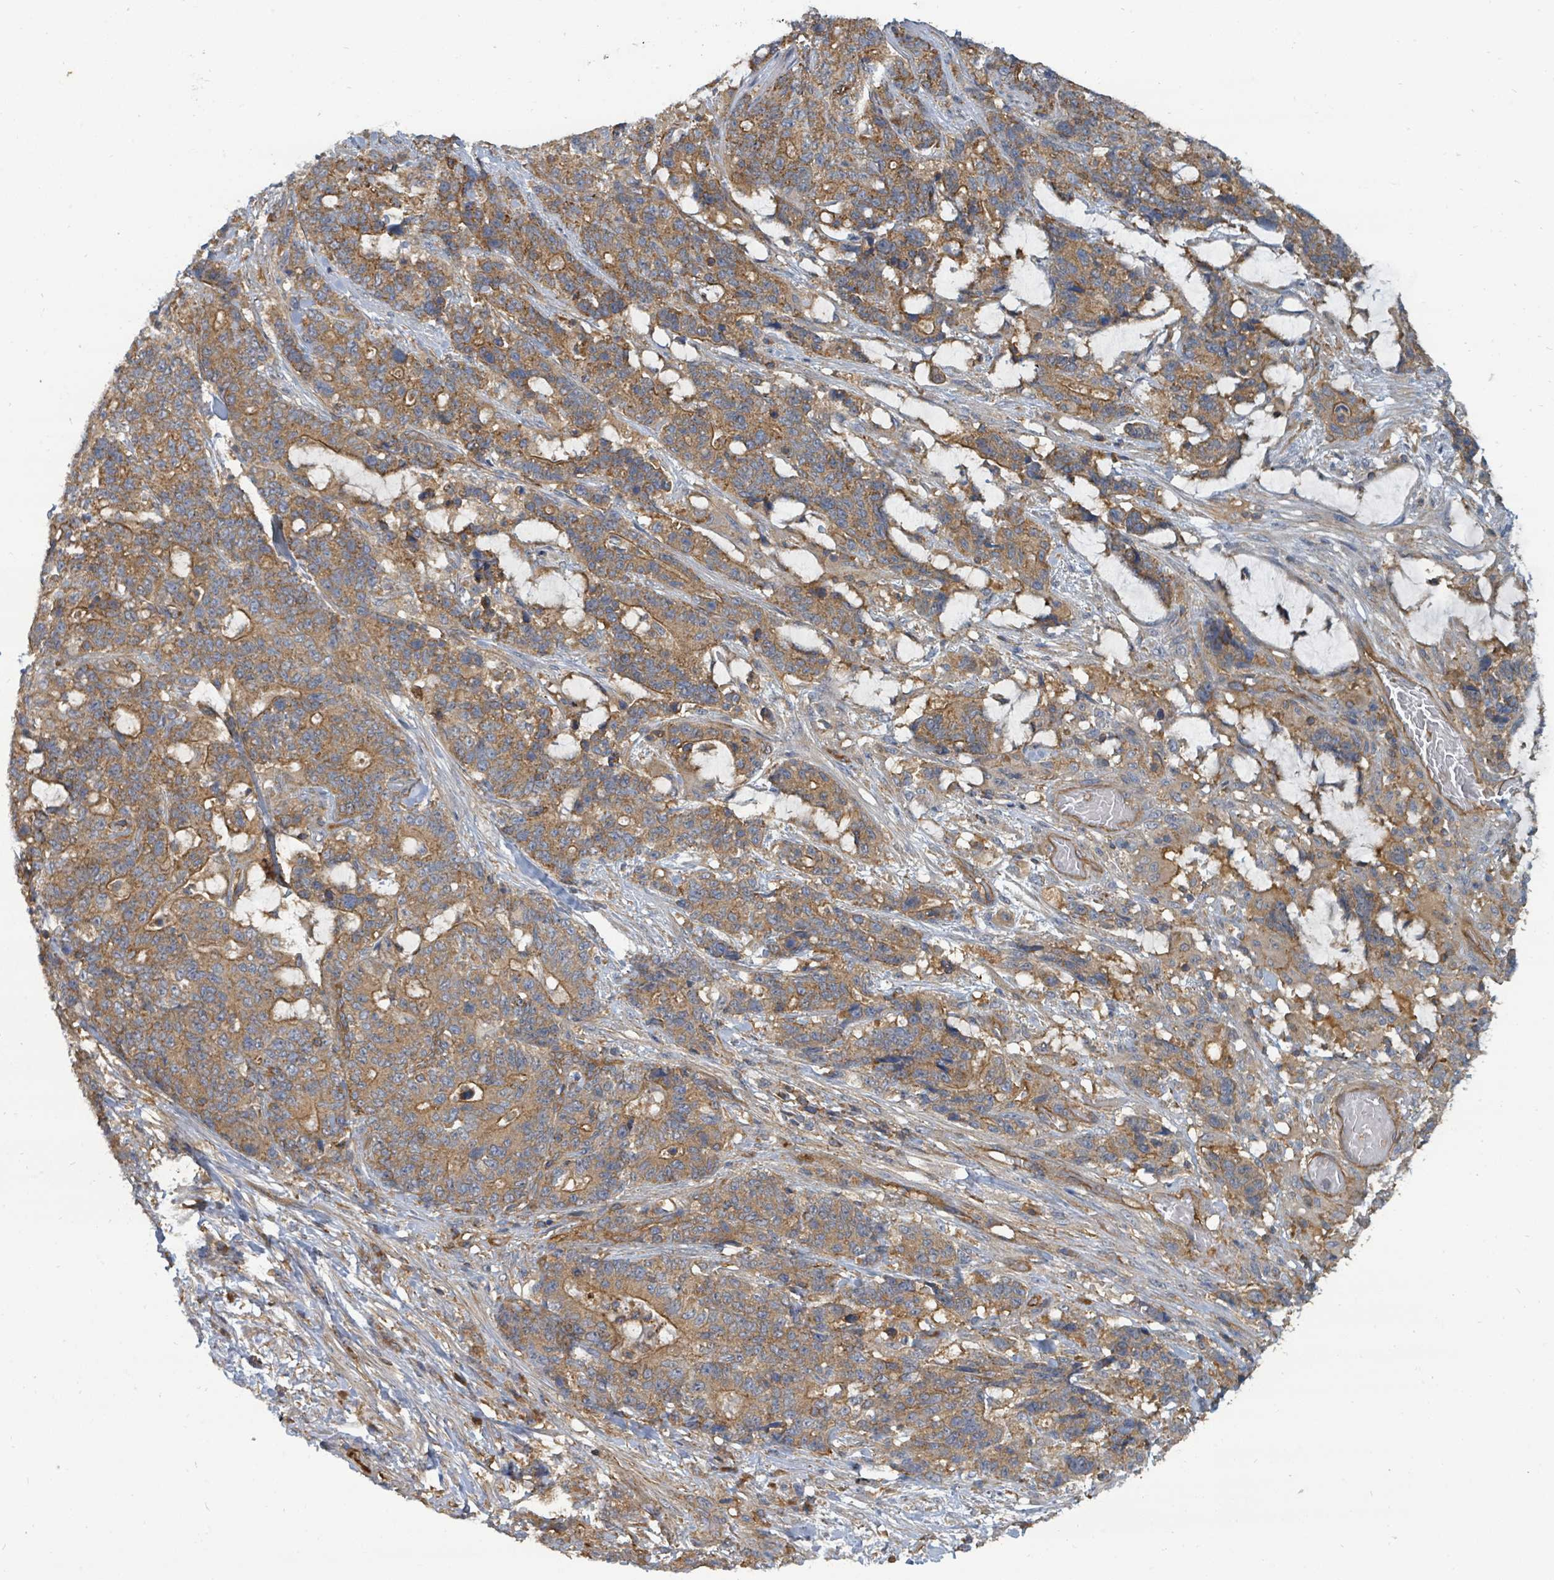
{"staining": {"intensity": "moderate", "quantity": ">75%", "location": "cytoplasmic/membranous"}, "tissue": "stomach cancer", "cell_type": "Tumor cells", "image_type": "cancer", "snomed": [{"axis": "morphology", "description": "Normal tissue, NOS"}, {"axis": "morphology", "description": "Adenocarcinoma, NOS"}, {"axis": "topography", "description": "Stomach"}], "caption": "Immunohistochemistry (IHC) of human stomach cancer reveals medium levels of moderate cytoplasmic/membranous expression in approximately >75% of tumor cells. (IHC, brightfield microscopy, high magnification).", "gene": "BOLA2B", "patient": {"sex": "female", "age": 64}}